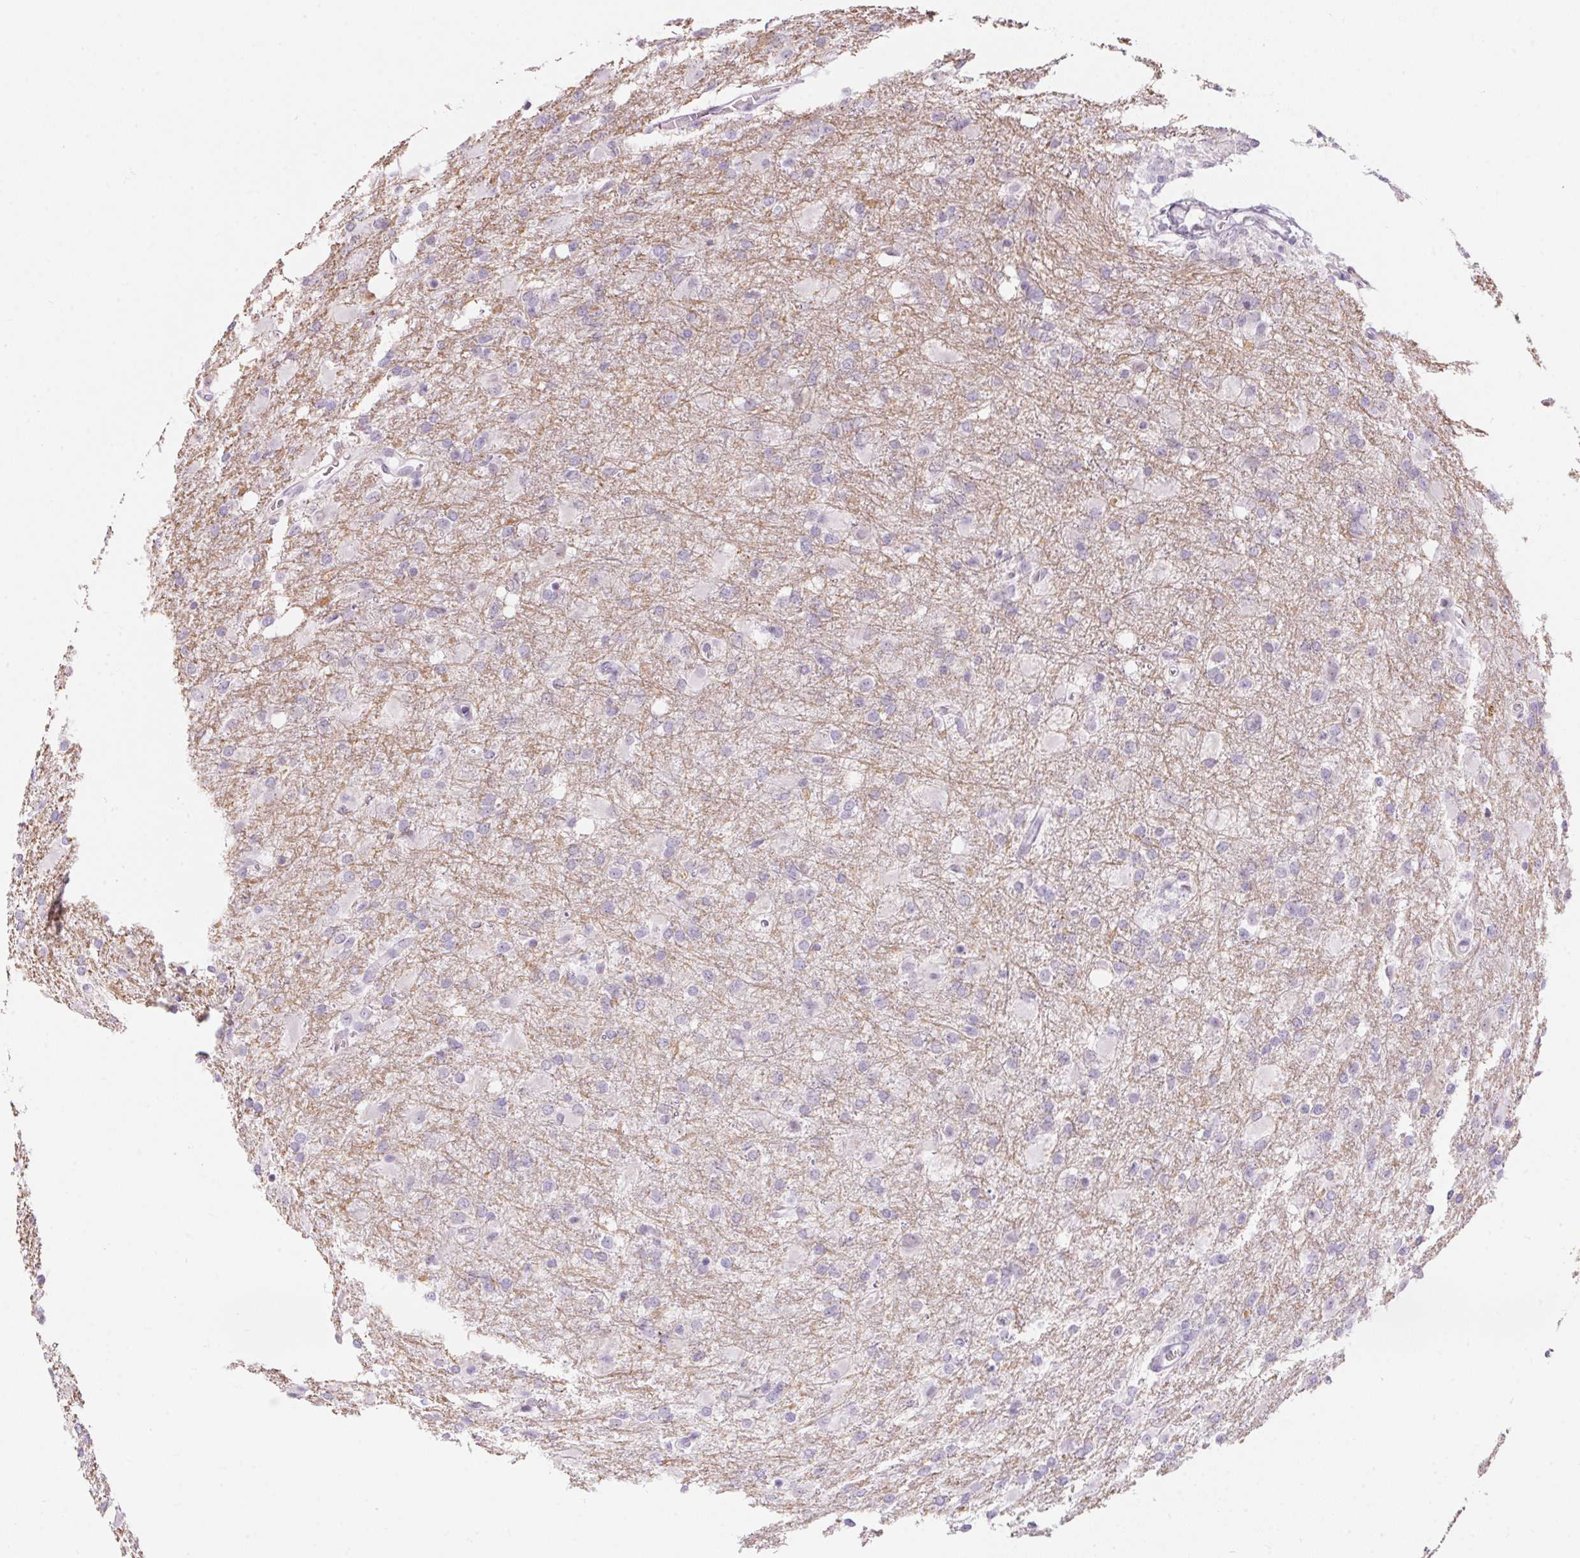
{"staining": {"intensity": "negative", "quantity": "none", "location": "none"}, "tissue": "glioma", "cell_type": "Tumor cells", "image_type": "cancer", "snomed": [{"axis": "morphology", "description": "Glioma, malignant, High grade"}, {"axis": "topography", "description": "Brain"}], "caption": "This is a micrograph of immunohistochemistry (IHC) staining of malignant glioma (high-grade), which shows no expression in tumor cells. Nuclei are stained in blue.", "gene": "CADPS", "patient": {"sex": "male", "age": 68}}